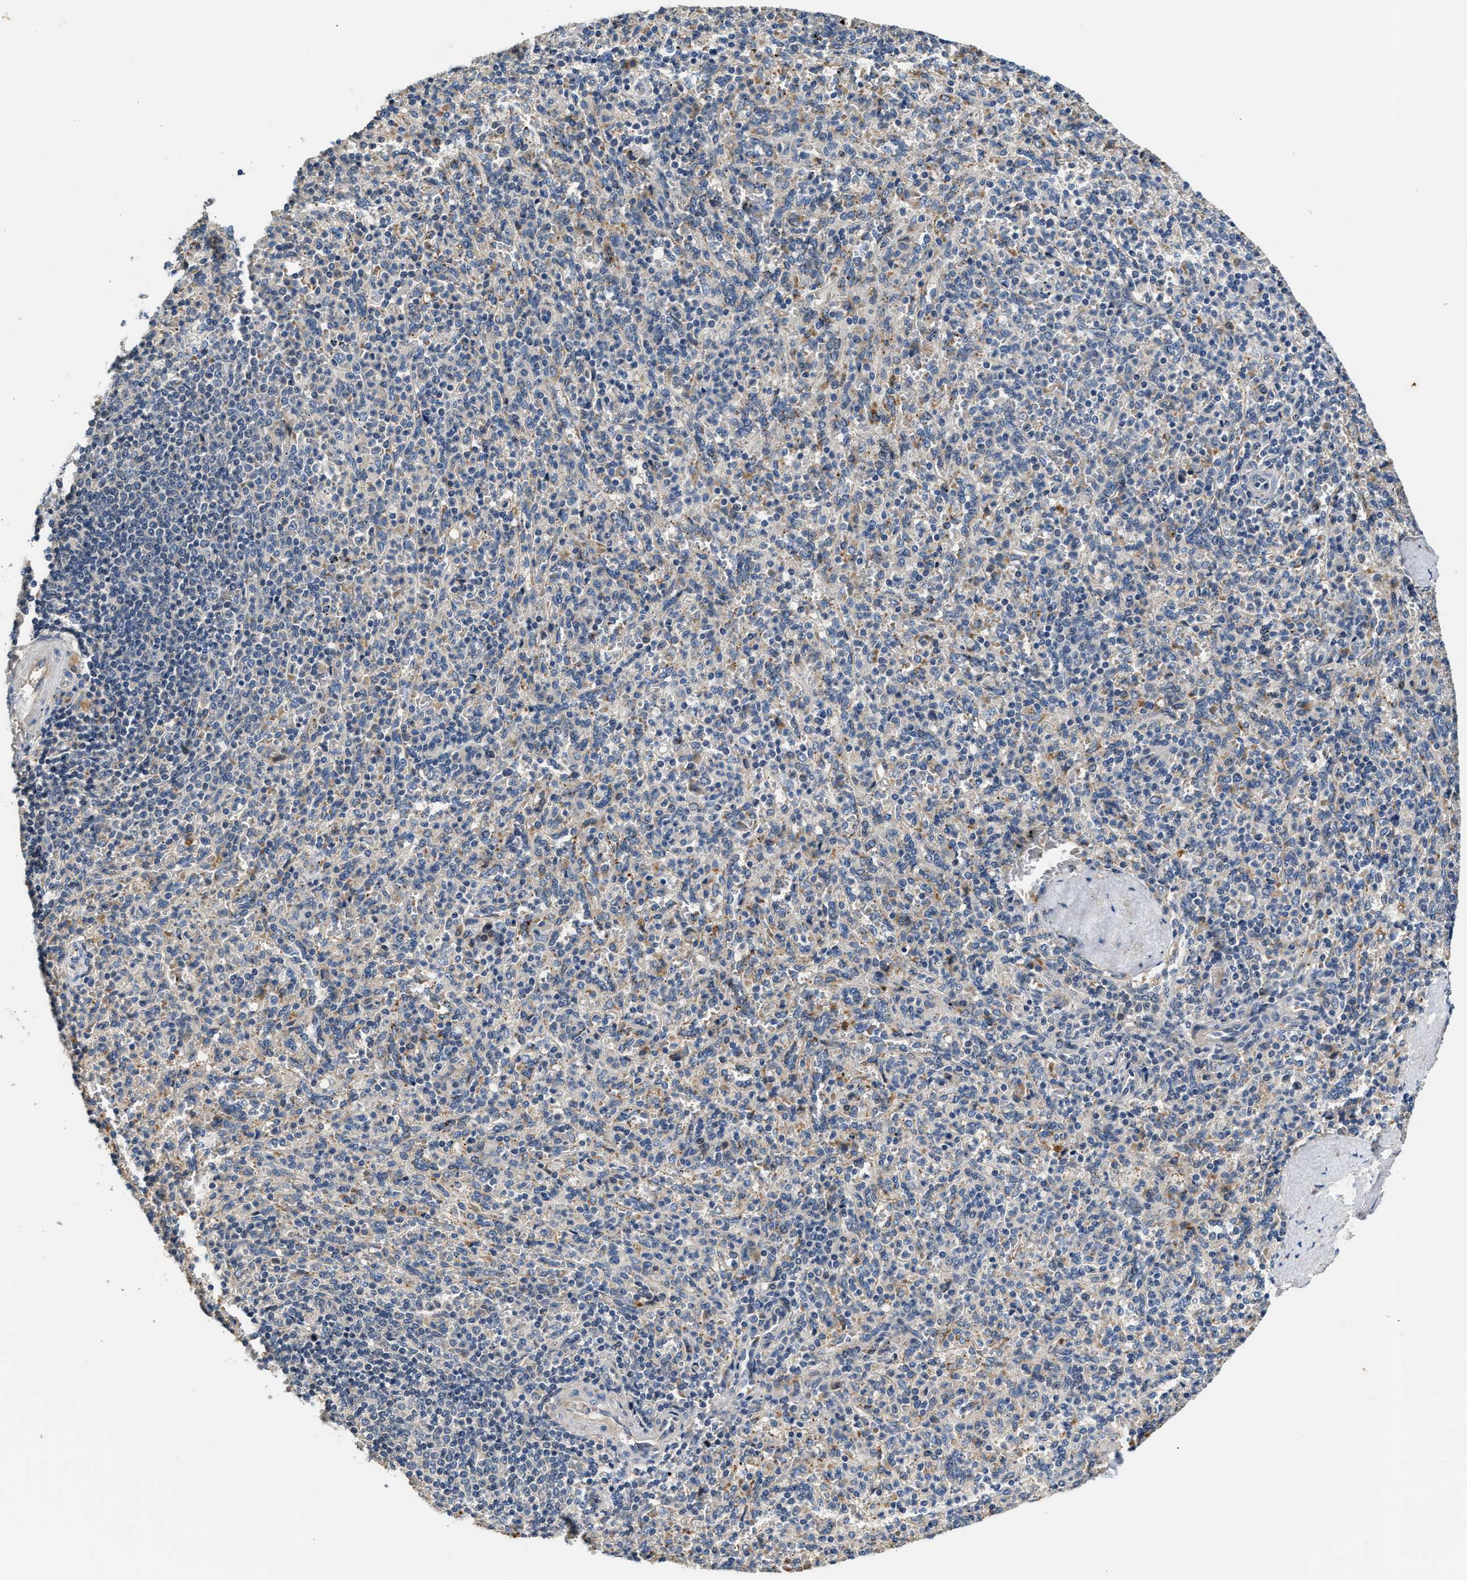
{"staining": {"intensity": "moderate", "quantity": "<25%", "location": "cytoplasmic/membranous"}, "tissue": "spleen", "cell_type": "Cells in red pulp", "image_type": "normal", "snomed": [{"axis": "morphology", "description": "Normal tissue, NOS"}, {"axis": "topography", "description": "Spleen"}], "caption": "A micrograph of human spleen stained for a protein exhibits moderate cytoplasmic/membranous brown staining in cells in red pulp. The staining is performed using DAB brown chromogen to label protein expression. The nuclei are counter-stained blue using hematoxylin.", "gene": "IL17RC", "patient": {"sex": "male", "age": 36}}